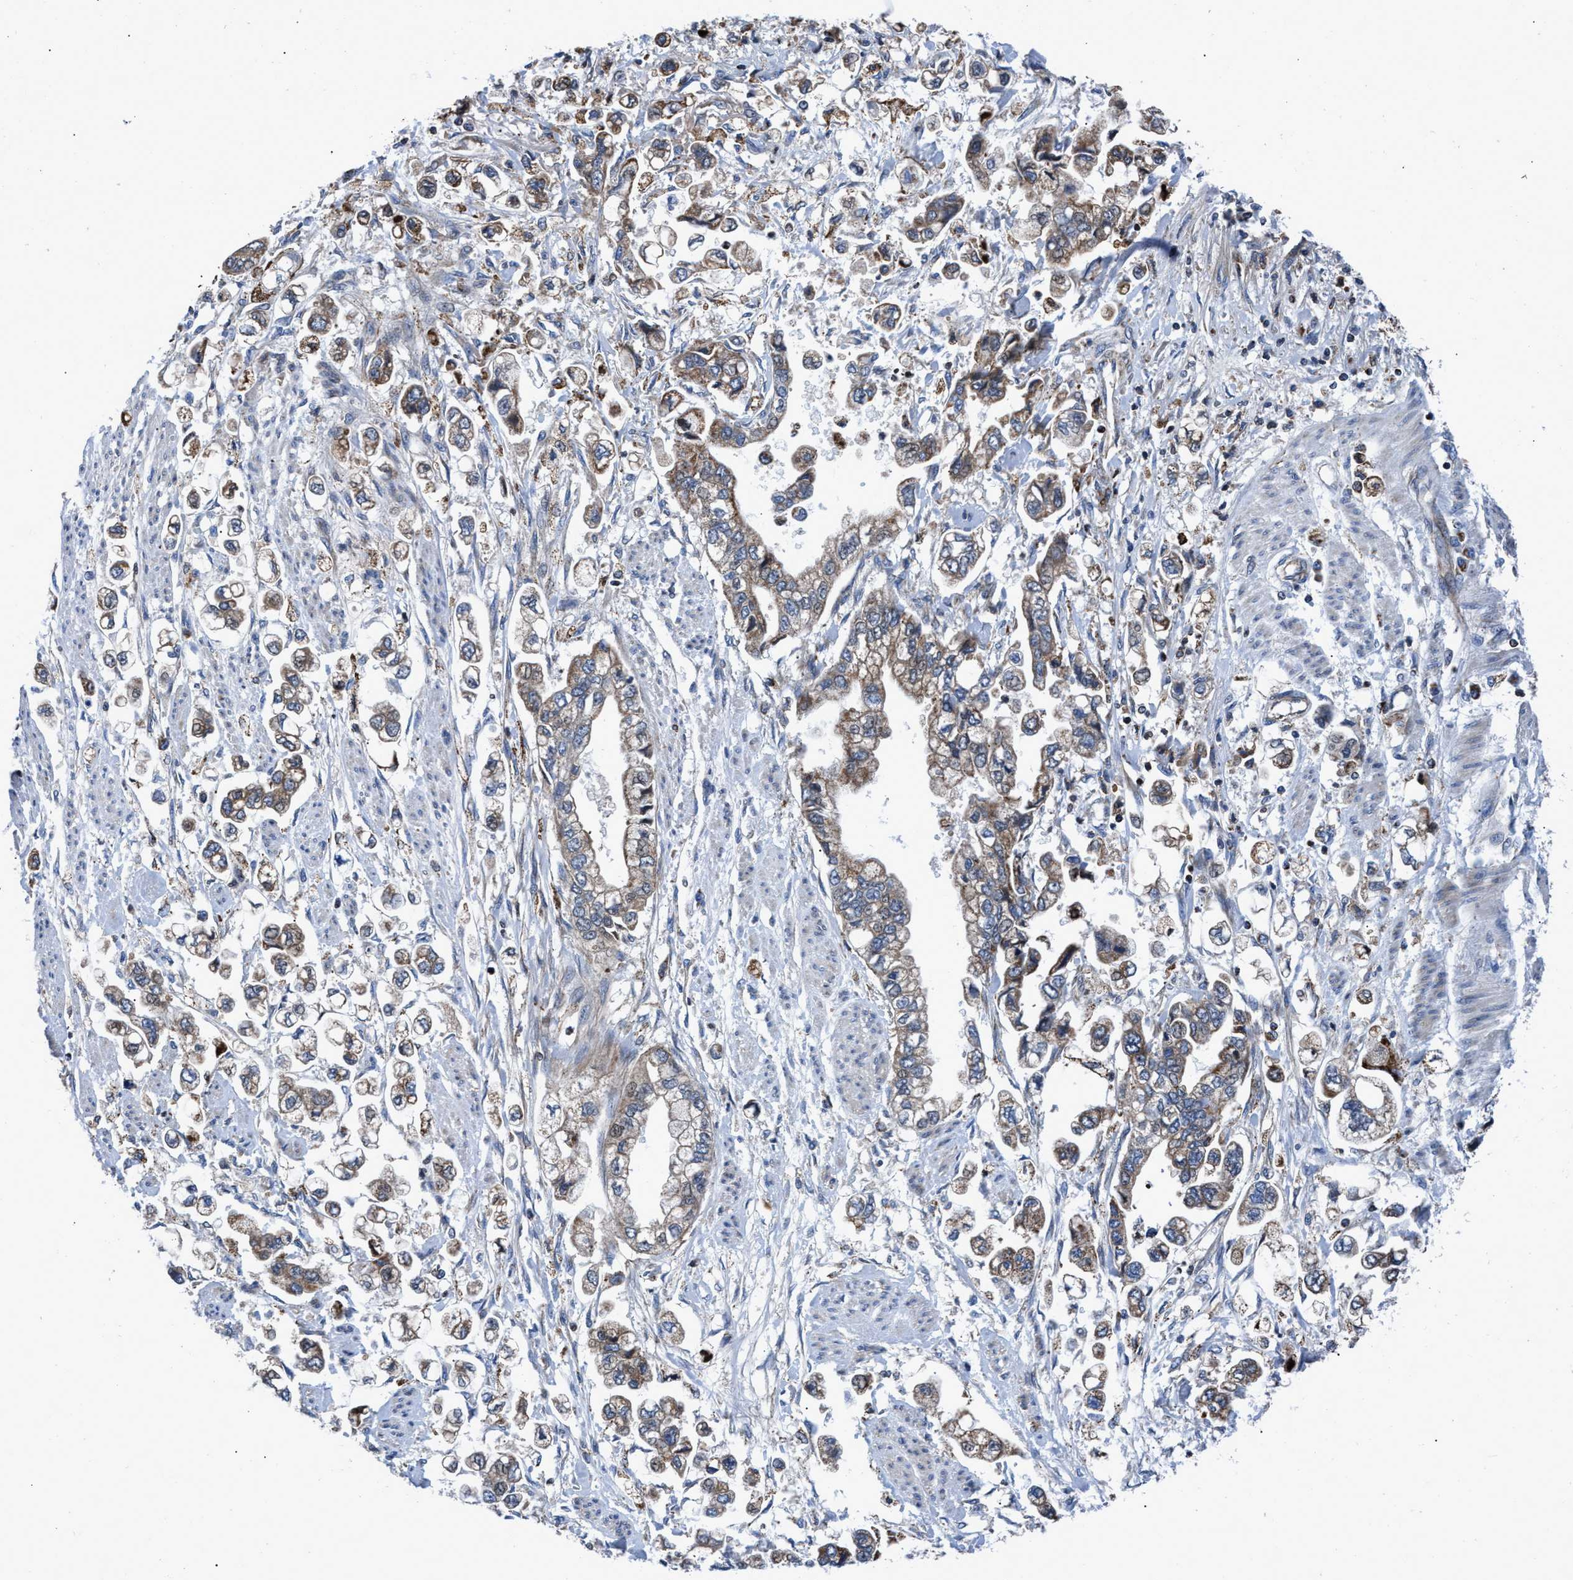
{"staining": {"intensity": "moderate", "quantity": "25%-75%", "location": "cytoplasmic/membranous"}, "tissue": "stomach cancer", "cell_type": "Tumor cells", "image_type": "cancer", "snomed": [{"axis": "morphology", "description": "Normal tissue, NOS"}, {"axis": "morphology", "description": "Adenocarcinoma, NOS"}, {"axis": "topography", "description": "Stomach"}], "caption": "Stomach cancer (adenocarcinoma) stained with immunohistochemistry exhibits moderate cytoplasmic/membranous expression in about 25%-75% of tumor cells. (DAB (3,3'-diaminobenzidine) = brown stain, brightfield microscopy at high magnification).", "gene": "PRR15L", "patient": {"sex": "male", "age": 62}}